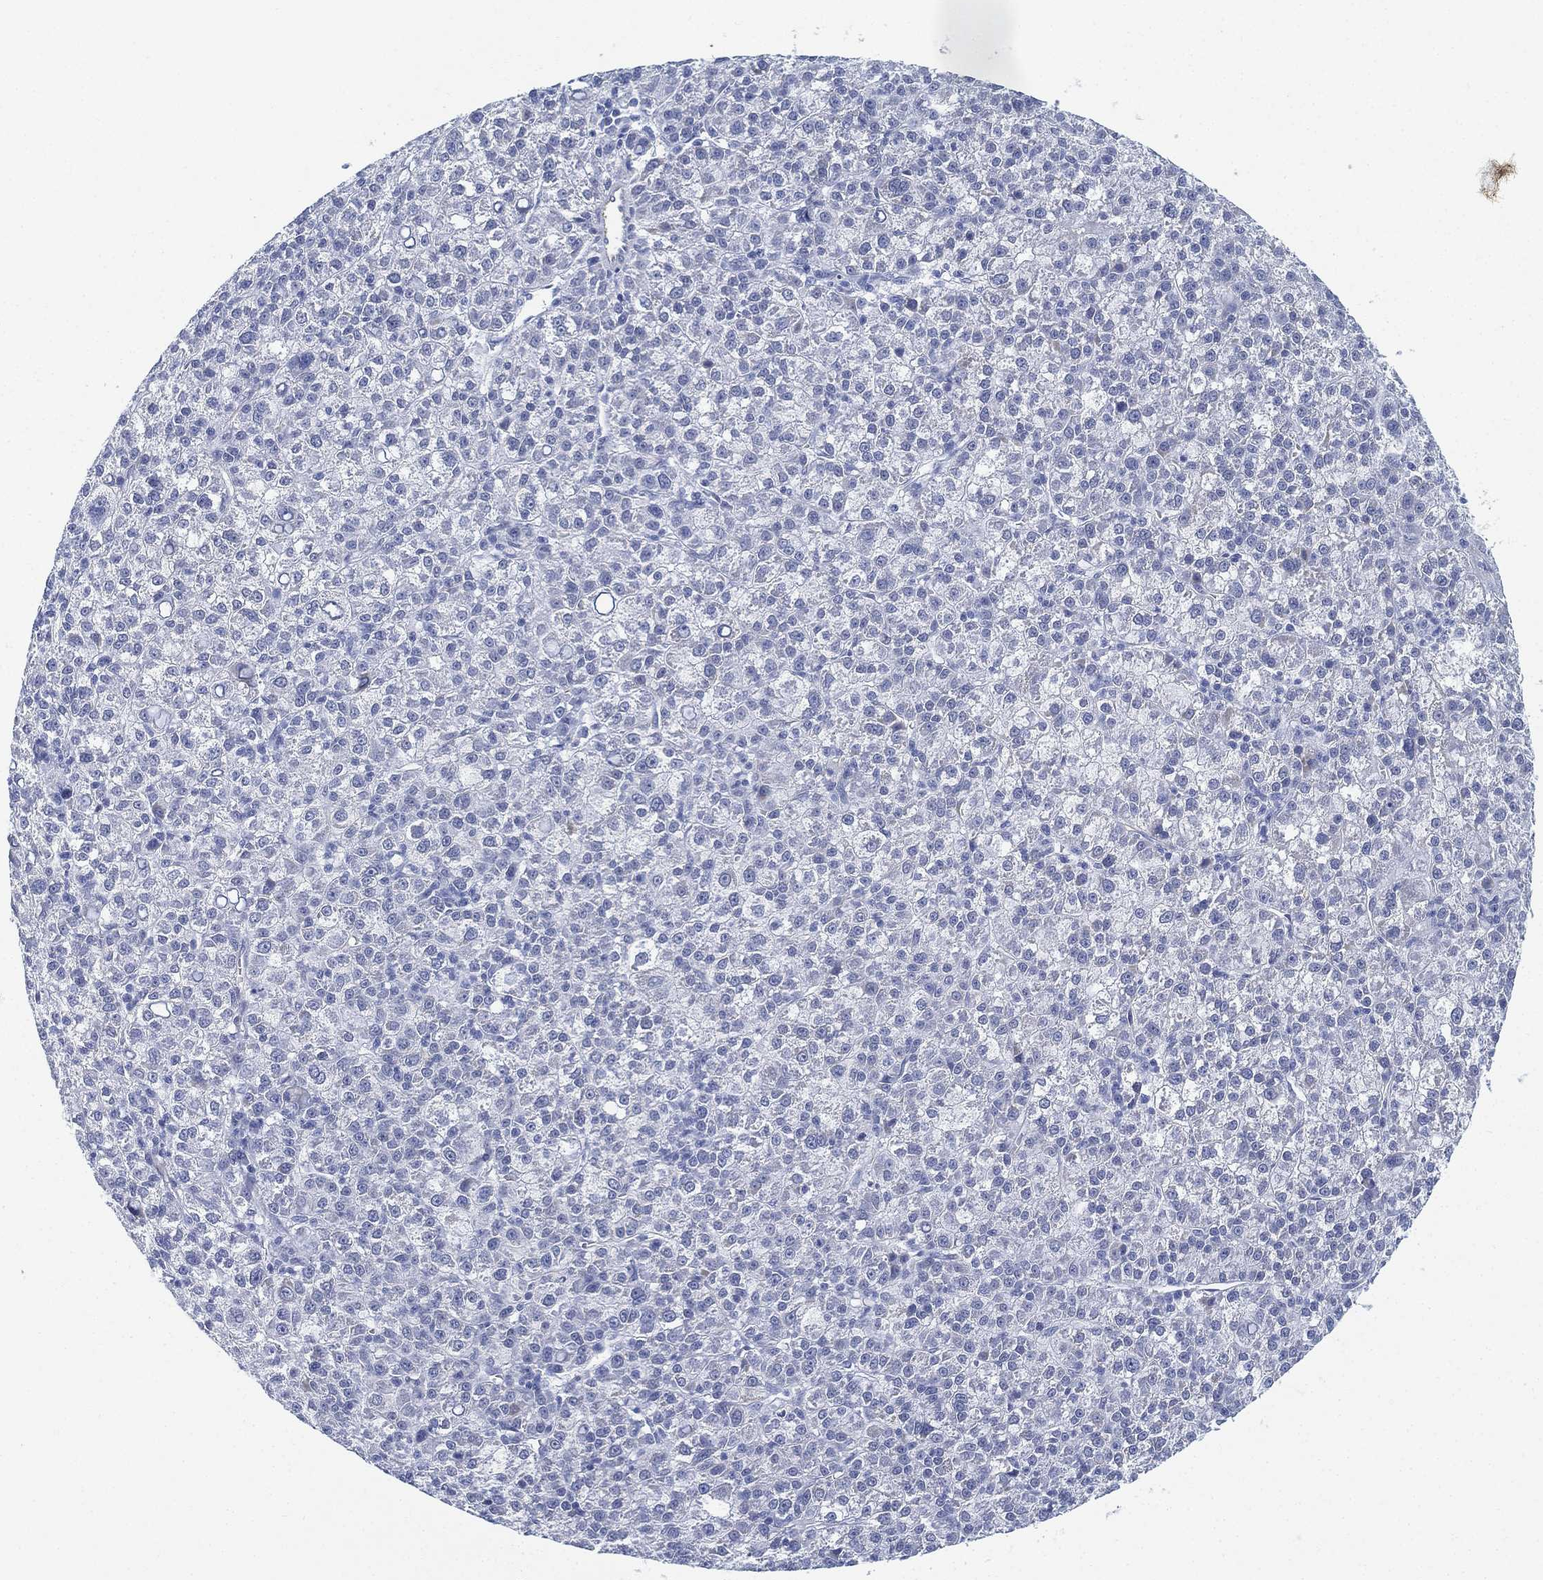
{"staining": {"intensity": "negative", "quantity": "none", "location": "none"}, "tissue": "liver cancer", "cell_type": "Tumor cells", "image_type": "cancer", "snomed": [{"axis": "morphology", "description": "Carcinoma, Hepatocellular, NOS"}, {"axis": "topography", "description": "Liver"}], "caption": "This is a histopathology image of immunohistochemistry staining of hepatocellular carcinoma (liver), which shows no positivity in tumor cells.", "gene": "PSKH2", "patient": {"sex": "female", "age": 60}}